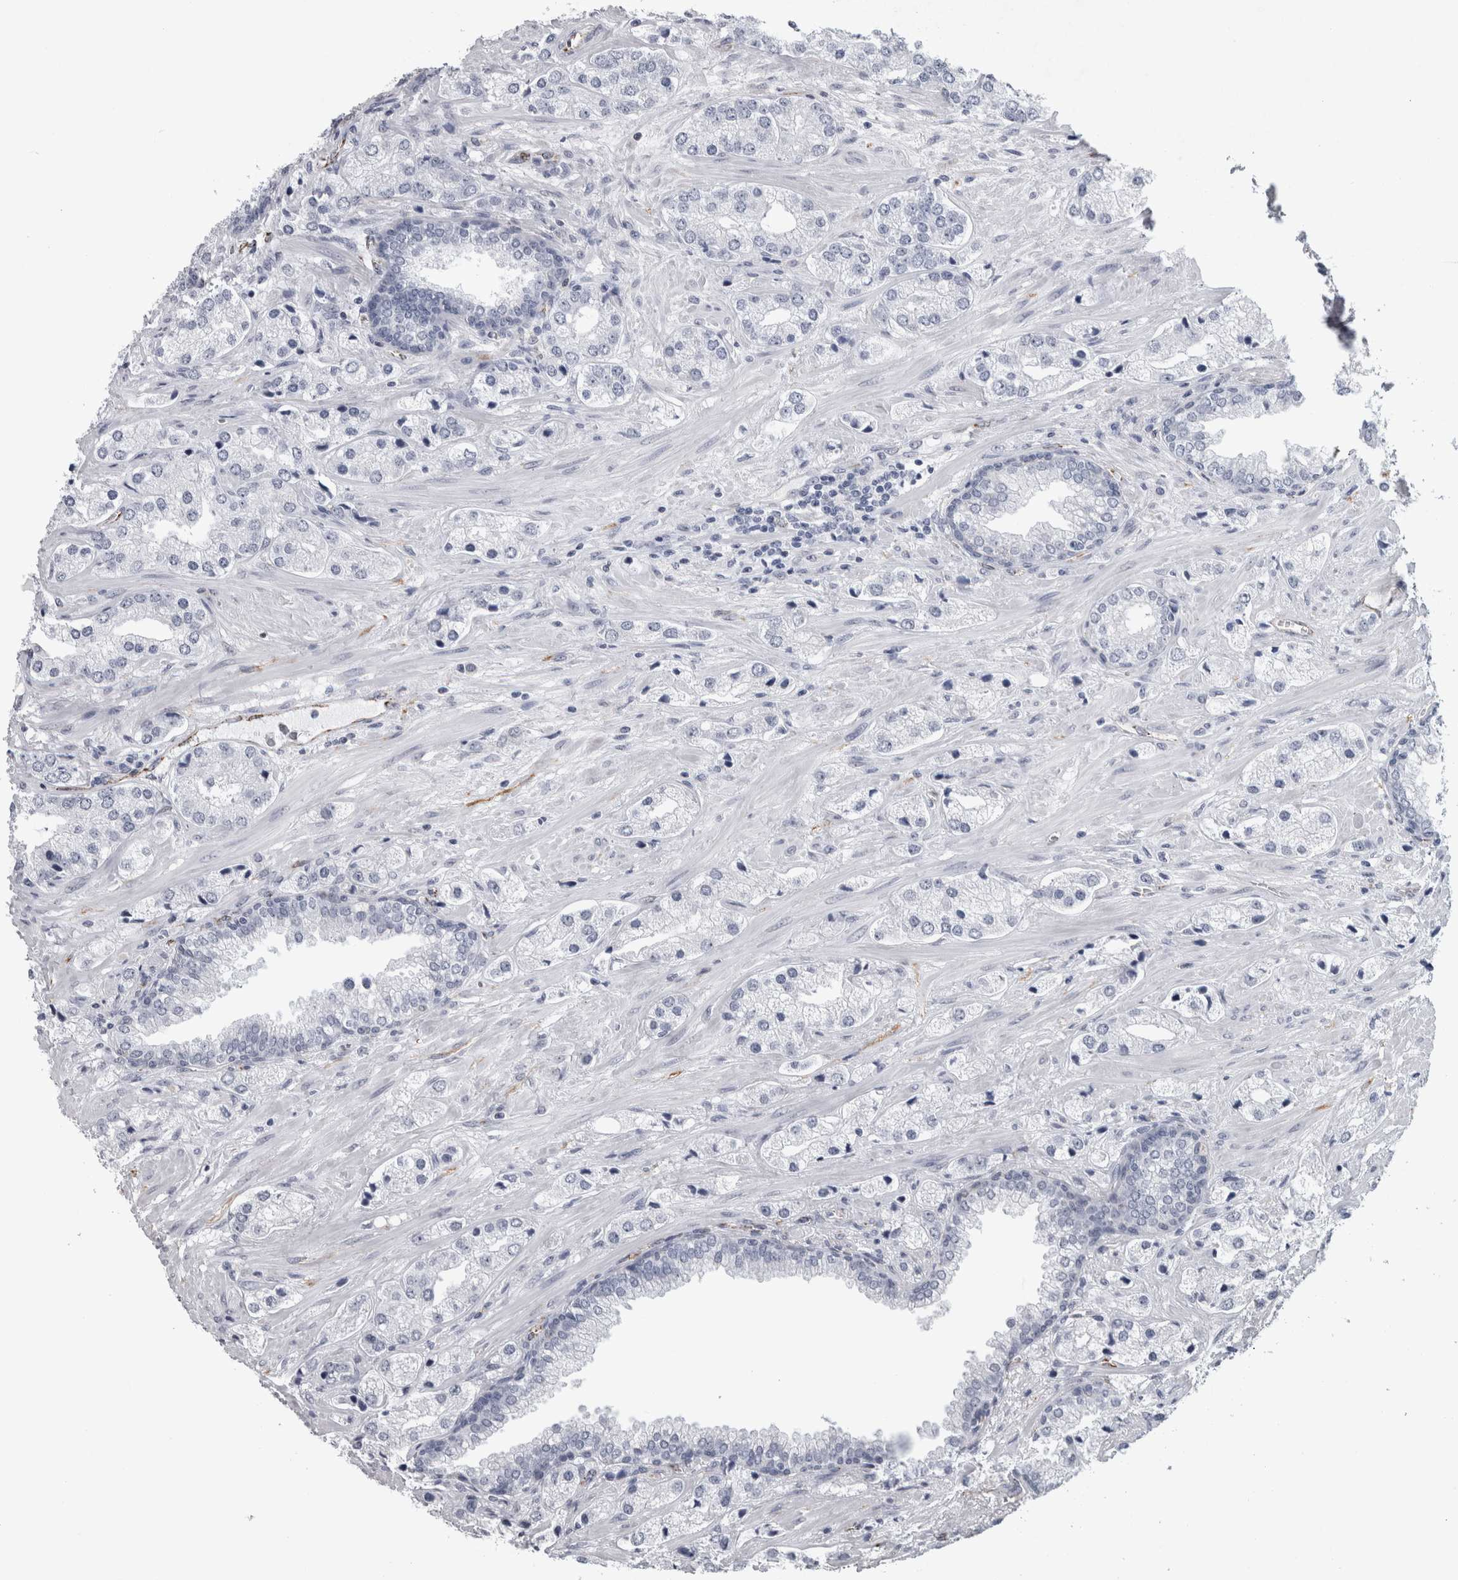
{"staining": {"intensity": "negative", "quantity": "none", "location": "none"}, "tissue": "prostate cancer", "cell_type": "Tumor cells", "image_type": "cancer", "snomed": [{"axis": "morphology", "description": "Adenocarcinoma, High grade"}, {"axis": "topography", "description": "Prostate"}], "caption": "An IHC micrograph of prostate cancer (adenocarcinoma (high-grade)) is shown. There is no staining in tumor cells of prostate cancer (adenocarcinoma (high-grade)). (Stains: DAB (3,3'-diaminobenzidine) IHC with hematoxylin counter stain, Microscopy: brightfield microscopy at high magnification).", "gene": "ACOT7", "patient": {"sex": "male", "age": 66}}